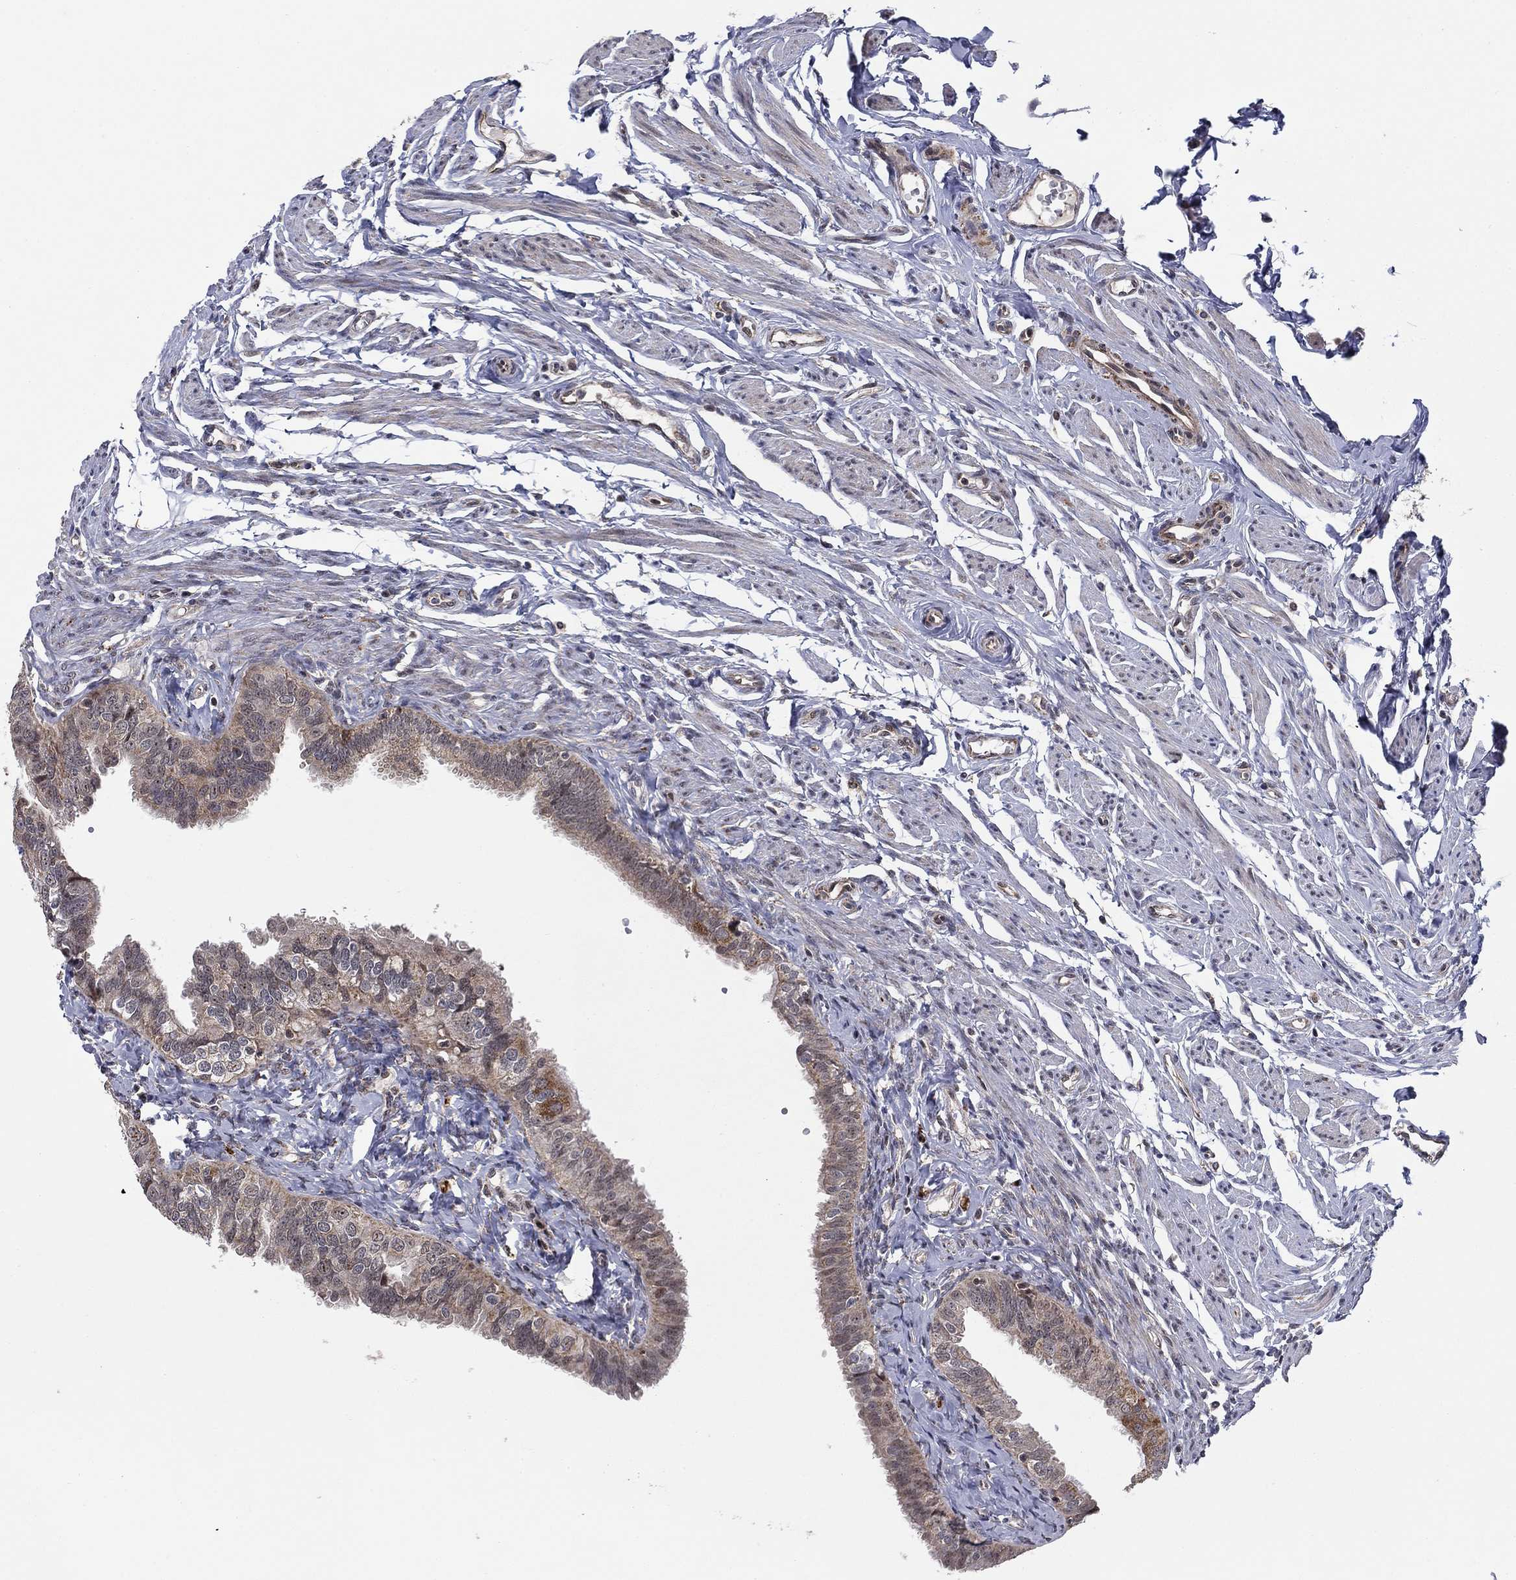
{"staining": {"intensity": "weak", "quantity": ">75%", "location": "cytoplasmic/membranous"}, "tissue": "fallopian tube", "cell_type": "Glandular cells", "image_type": "normal", "snomed": [{"axis": "morphology", "description": "Normal tissue, NOS"}, {"axis": "topography", "description": "Fallopian tube"}], "caption": "This micrograph exhibits immunohistochemistry (IHC) staining of benign fallopian tube, with low weak cytoplasmic/membranous expression in about >75% of glandular cells.", "gene": "ZNF395", "patient": {"sex": "female", "age": 54}}